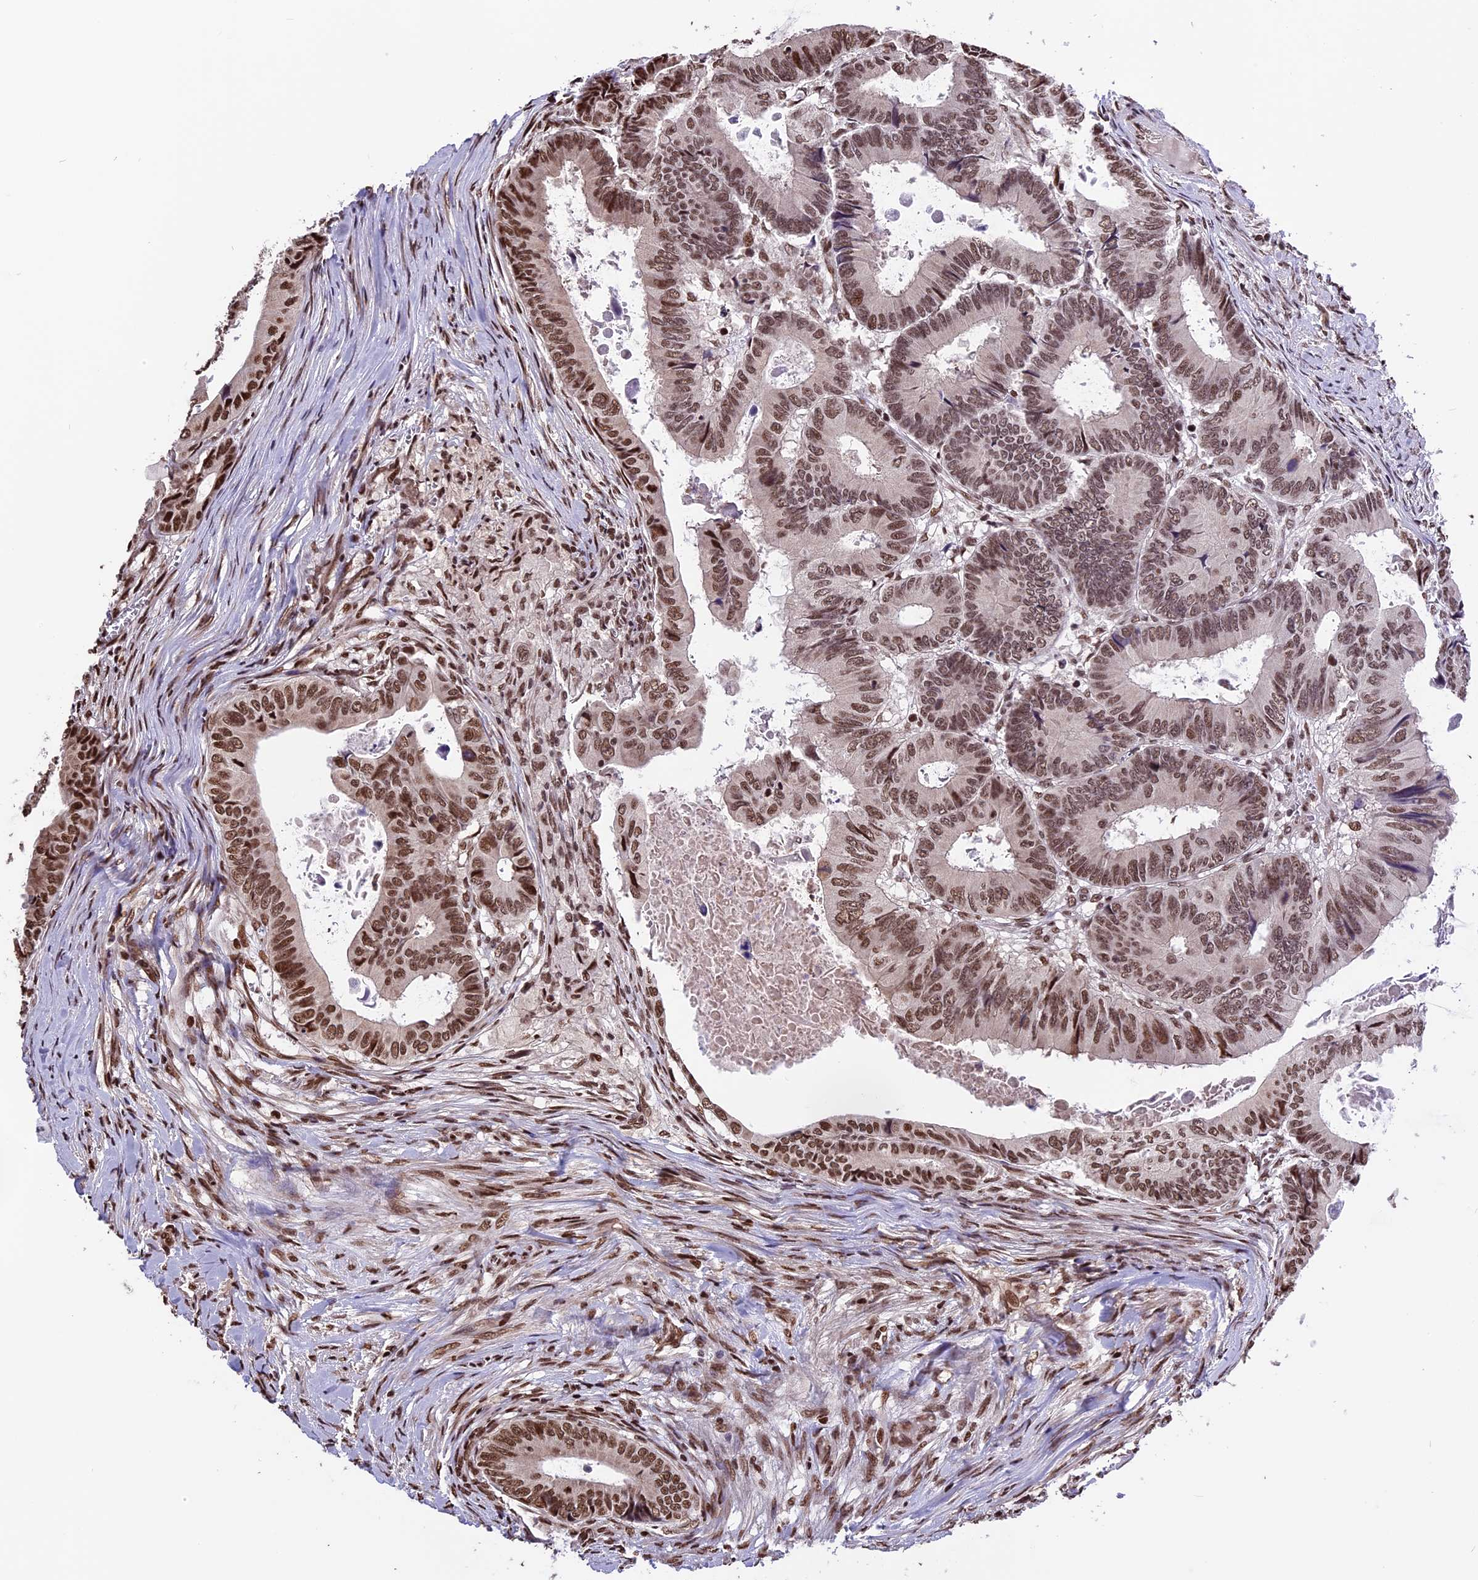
{"staining": {"intensity": "moderate", "quantity": ">75%", "location": "nuclear"}, "tissue": "colorectal cancer", "cell_type": "Tumor cells", "image_type": "cancer", "snomed": [{"axis": "morphology", "description": "Adenocarcinoma, NOS"}, {"axis": "topography", "description": "Colon"}], "caption": "Approximately >75% of tumor cells in colorectal cancer (adenocarcinoma) exhibit moderate nuclear protein expression as visualized by brown immunohistochemical staining.", "gene": "POLR3E", "patient": {"sex": "male", "age": 85}}